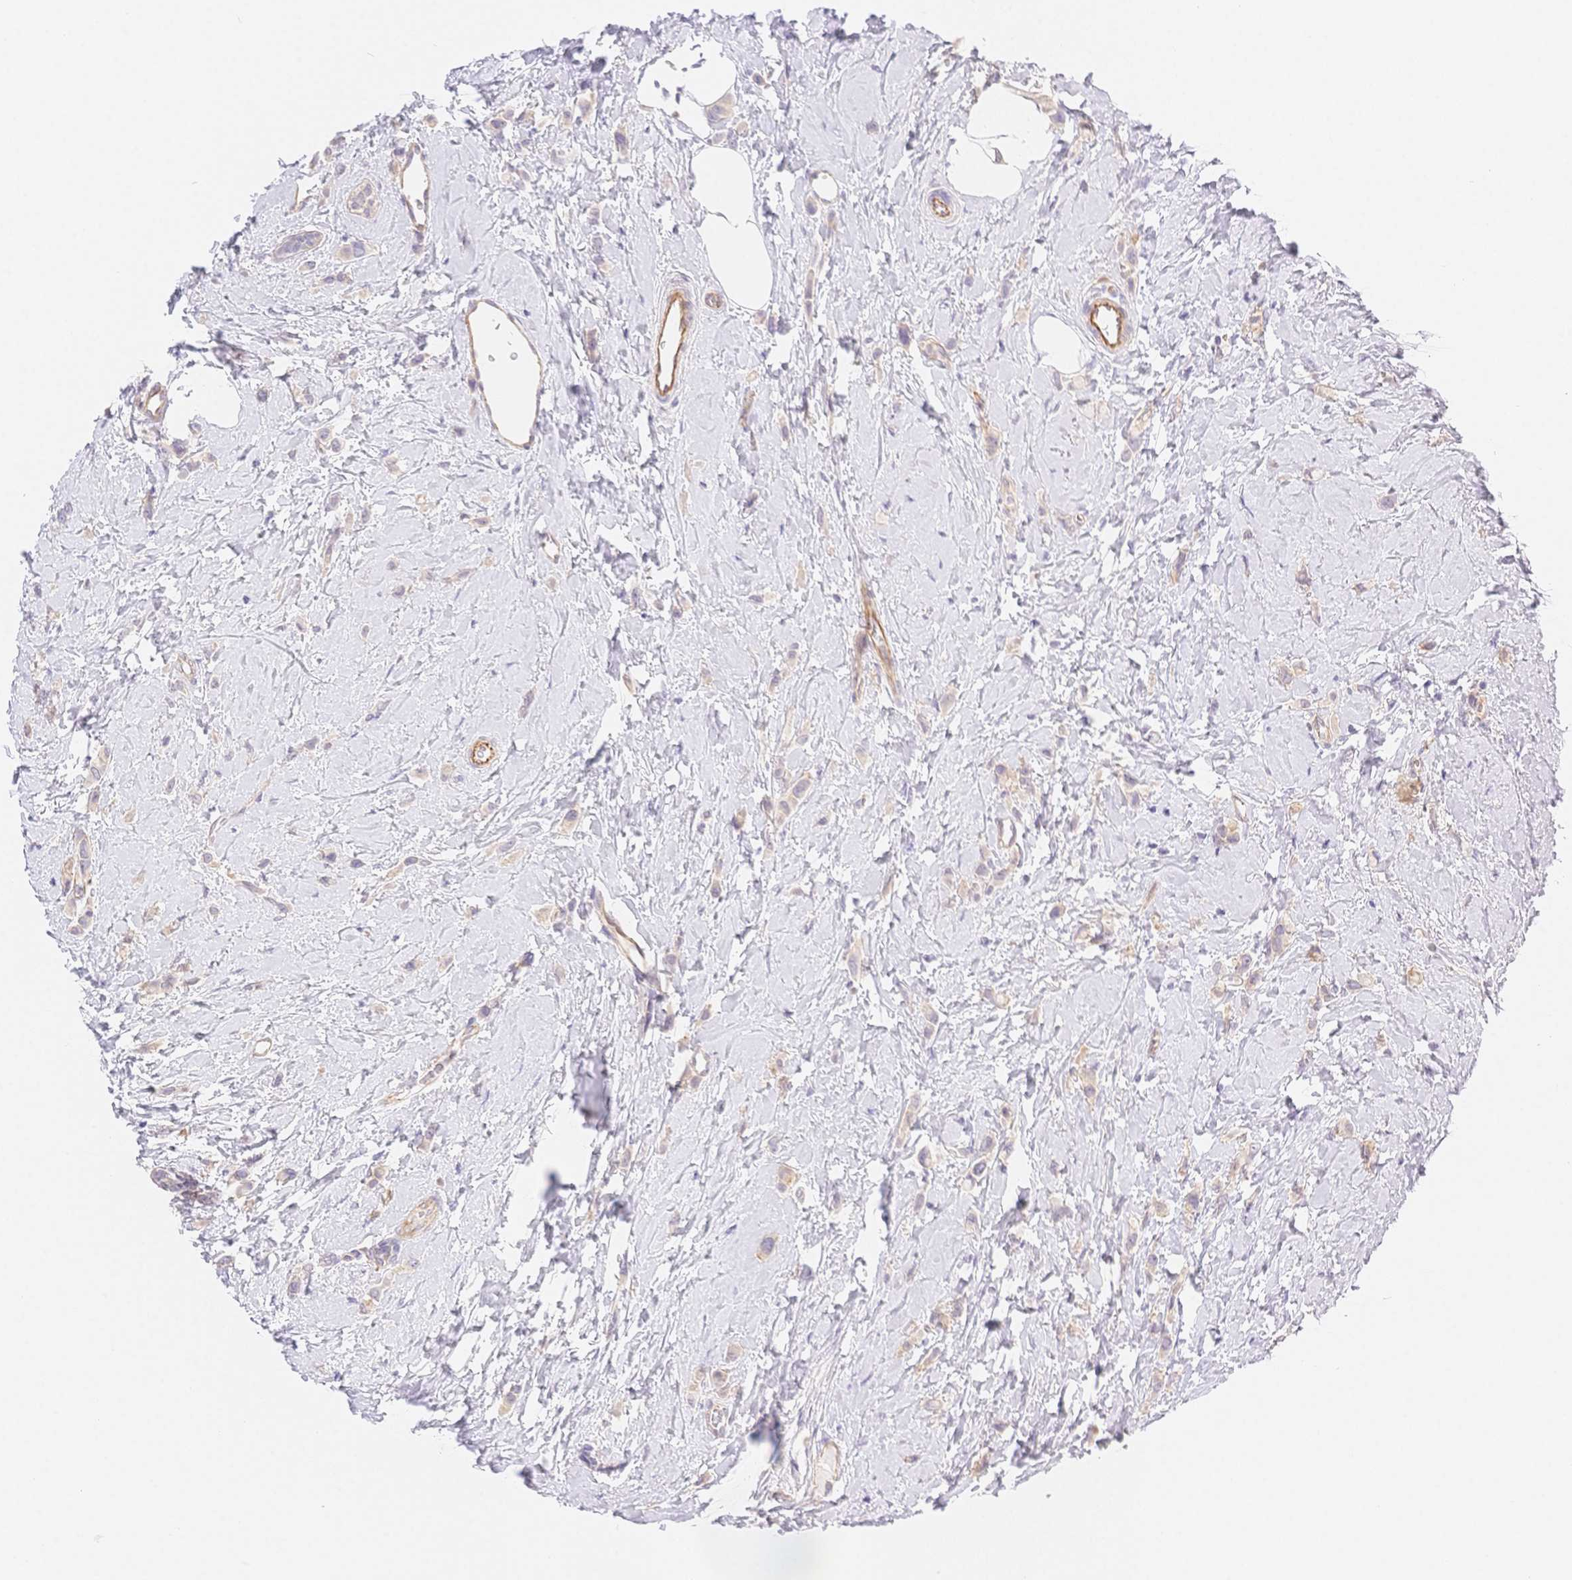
{"staining": {"intensity": "weak", "quantity": "25%-75%", "location": "cytoplasmic/membranous"}, "tissue": "breast cancer", "cell_type": "Tumor cells", "image_type": "cancer", "snomed": [{"axis": "morphology", "description": "Lobular carcinoma"}, {"axis": "topography", "description": "Breast"}], "caption": "Immunohistochemical staining of human breast cancer shows weak cytoplasmic/membranous protein staining in about 25%-75% of tumor cells.", "gene": "CSN1S1", "patient": {"sex": "female", "age": 66}}